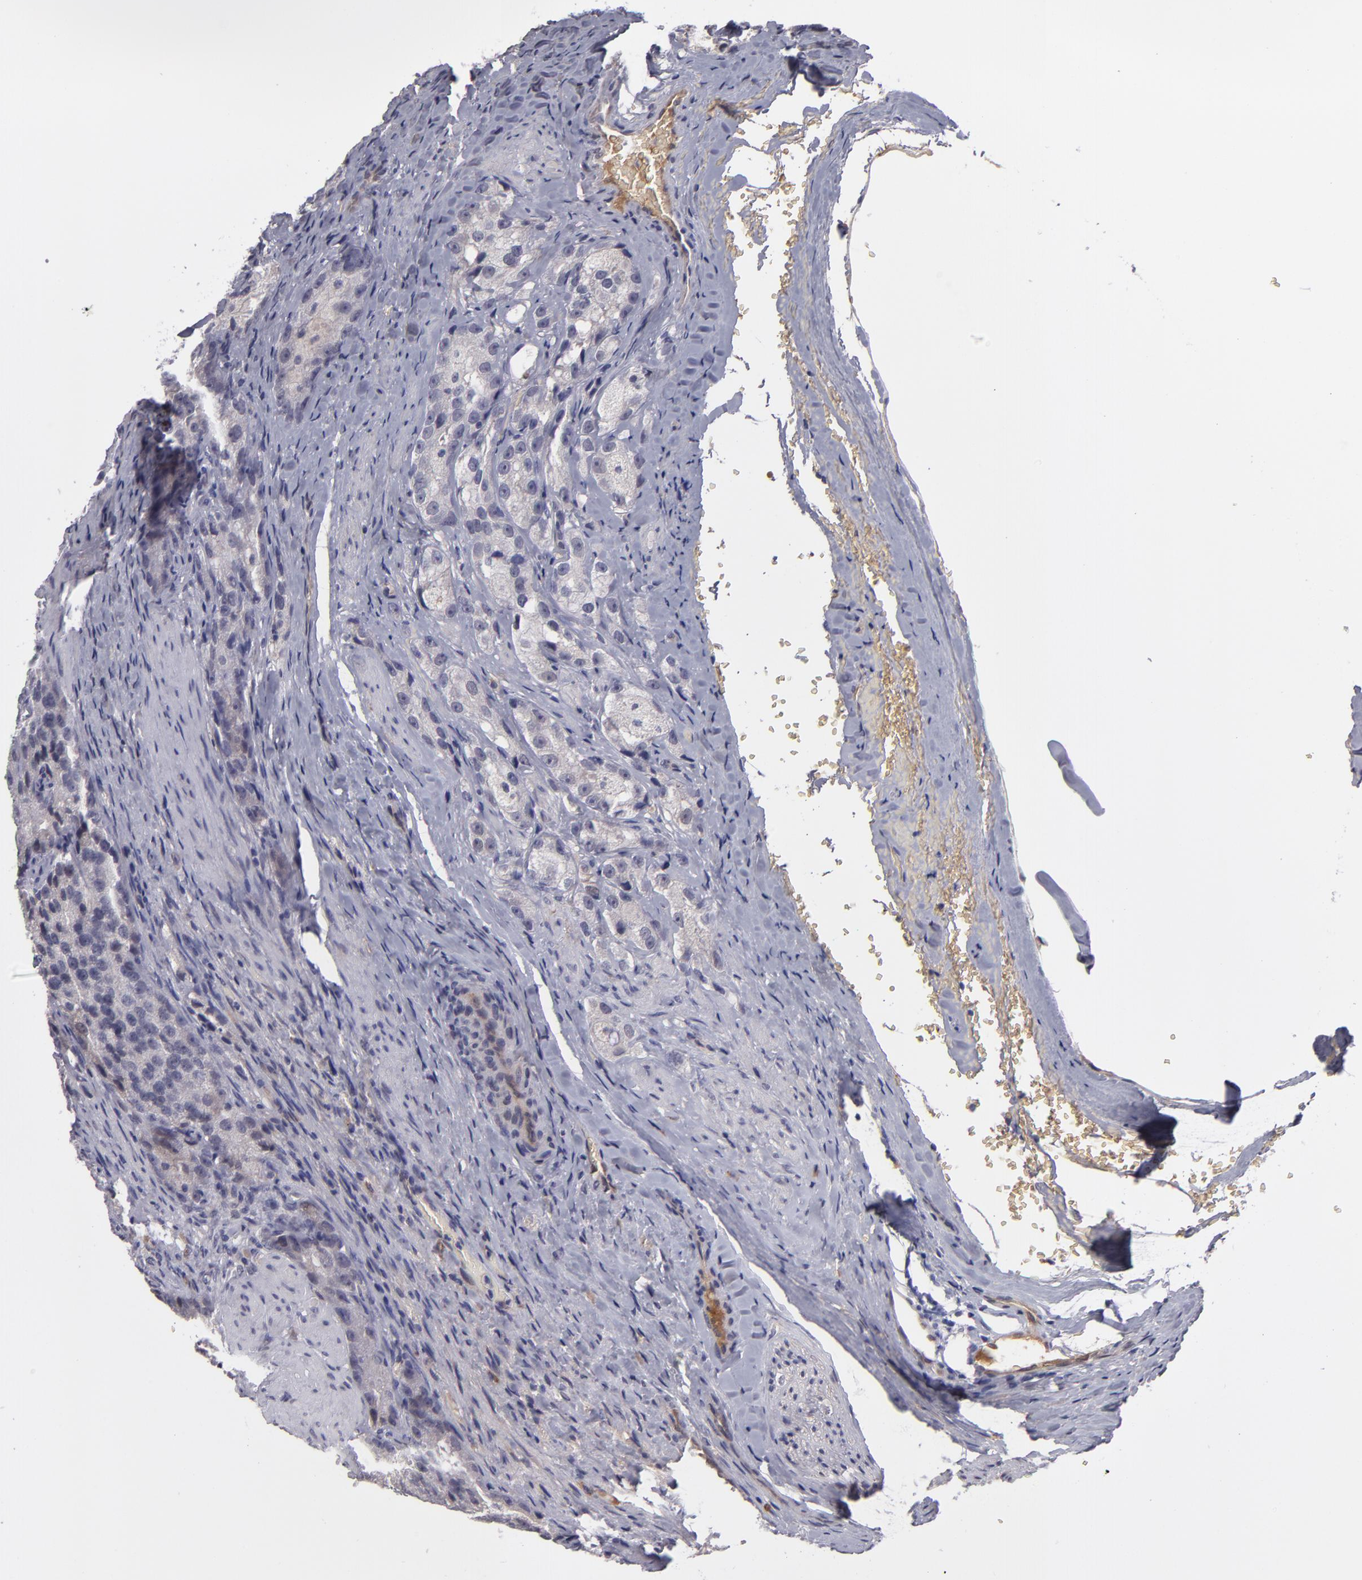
{"staining": {"intensity": "negative", "quantity": "none", "location": "none"}, "tissue": "prostate cancer", "cell_type": "Tumor cells", "image_type": "cancer", "snomed": [{"axis": "morphology", "description": "Adenocarcinoma, High grade"}, {"axis": "topography", "description": "Prostate"}], "caption": "This is an IHC photomicrograph of human prostate high-grade adenocarcinoma. There is no staining in tumor cells.", "gene": "ITIH4", "patient": {"sex": "male", "age": 63}}